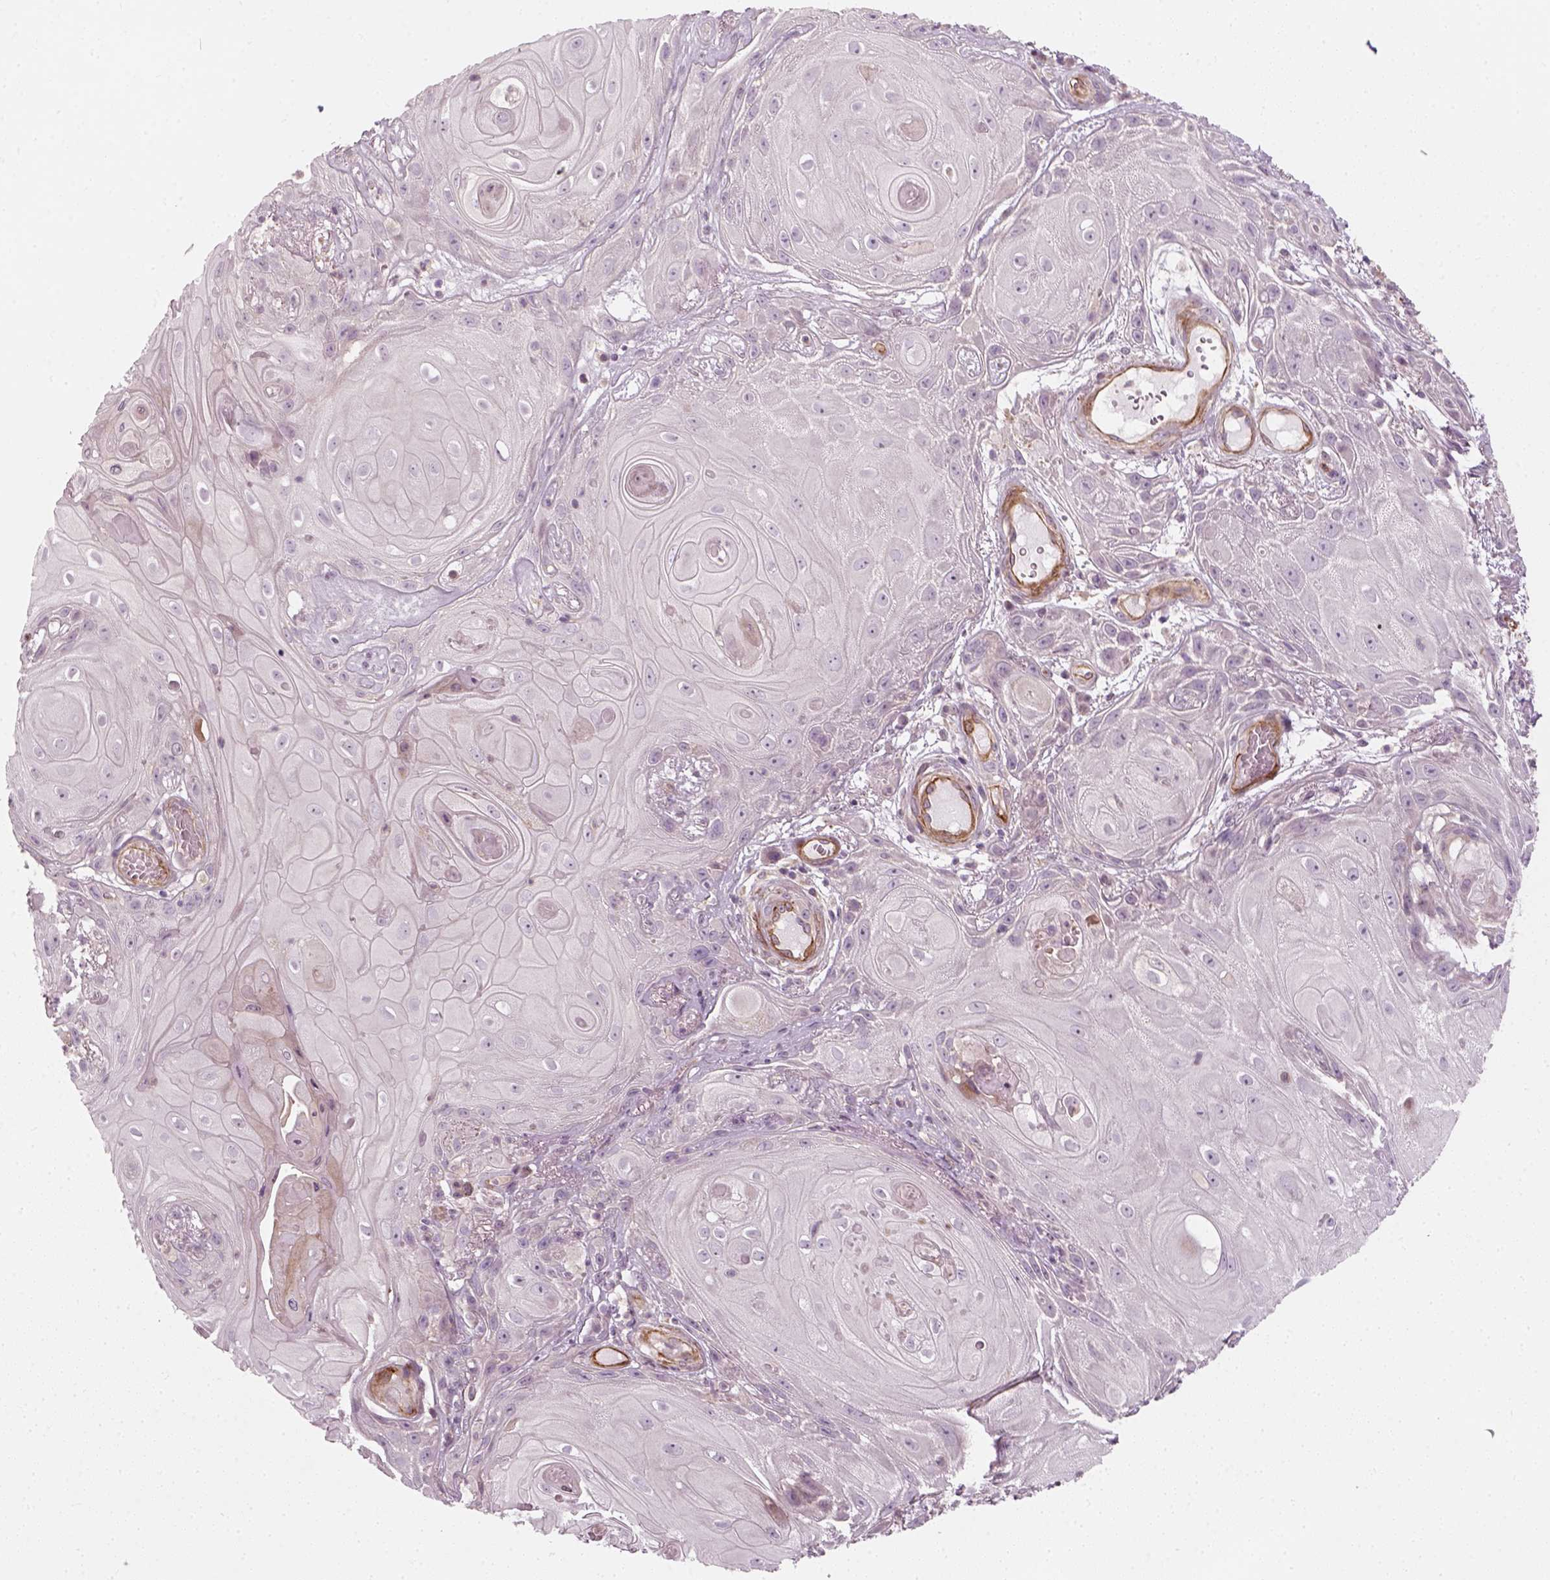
{"staining": {"intensity": "negative", "quantity": "none", "location": "none"}, "tissue": "skin cancer", "cell_type": "Tumor cells", "image_type": "cancer", "snomed": [{"axis": "morphology", "description": "Squamous cell carcinoma, NOS"}, {"axis": "topography", "description": "Skin"}], "caption": "The micrograph reveals no significant positivity in tumor cells of skin cancer (squamous cell carcinoma).", "gene": "DNASE1L1", "patient": {"sex": "male", "age": 62}}